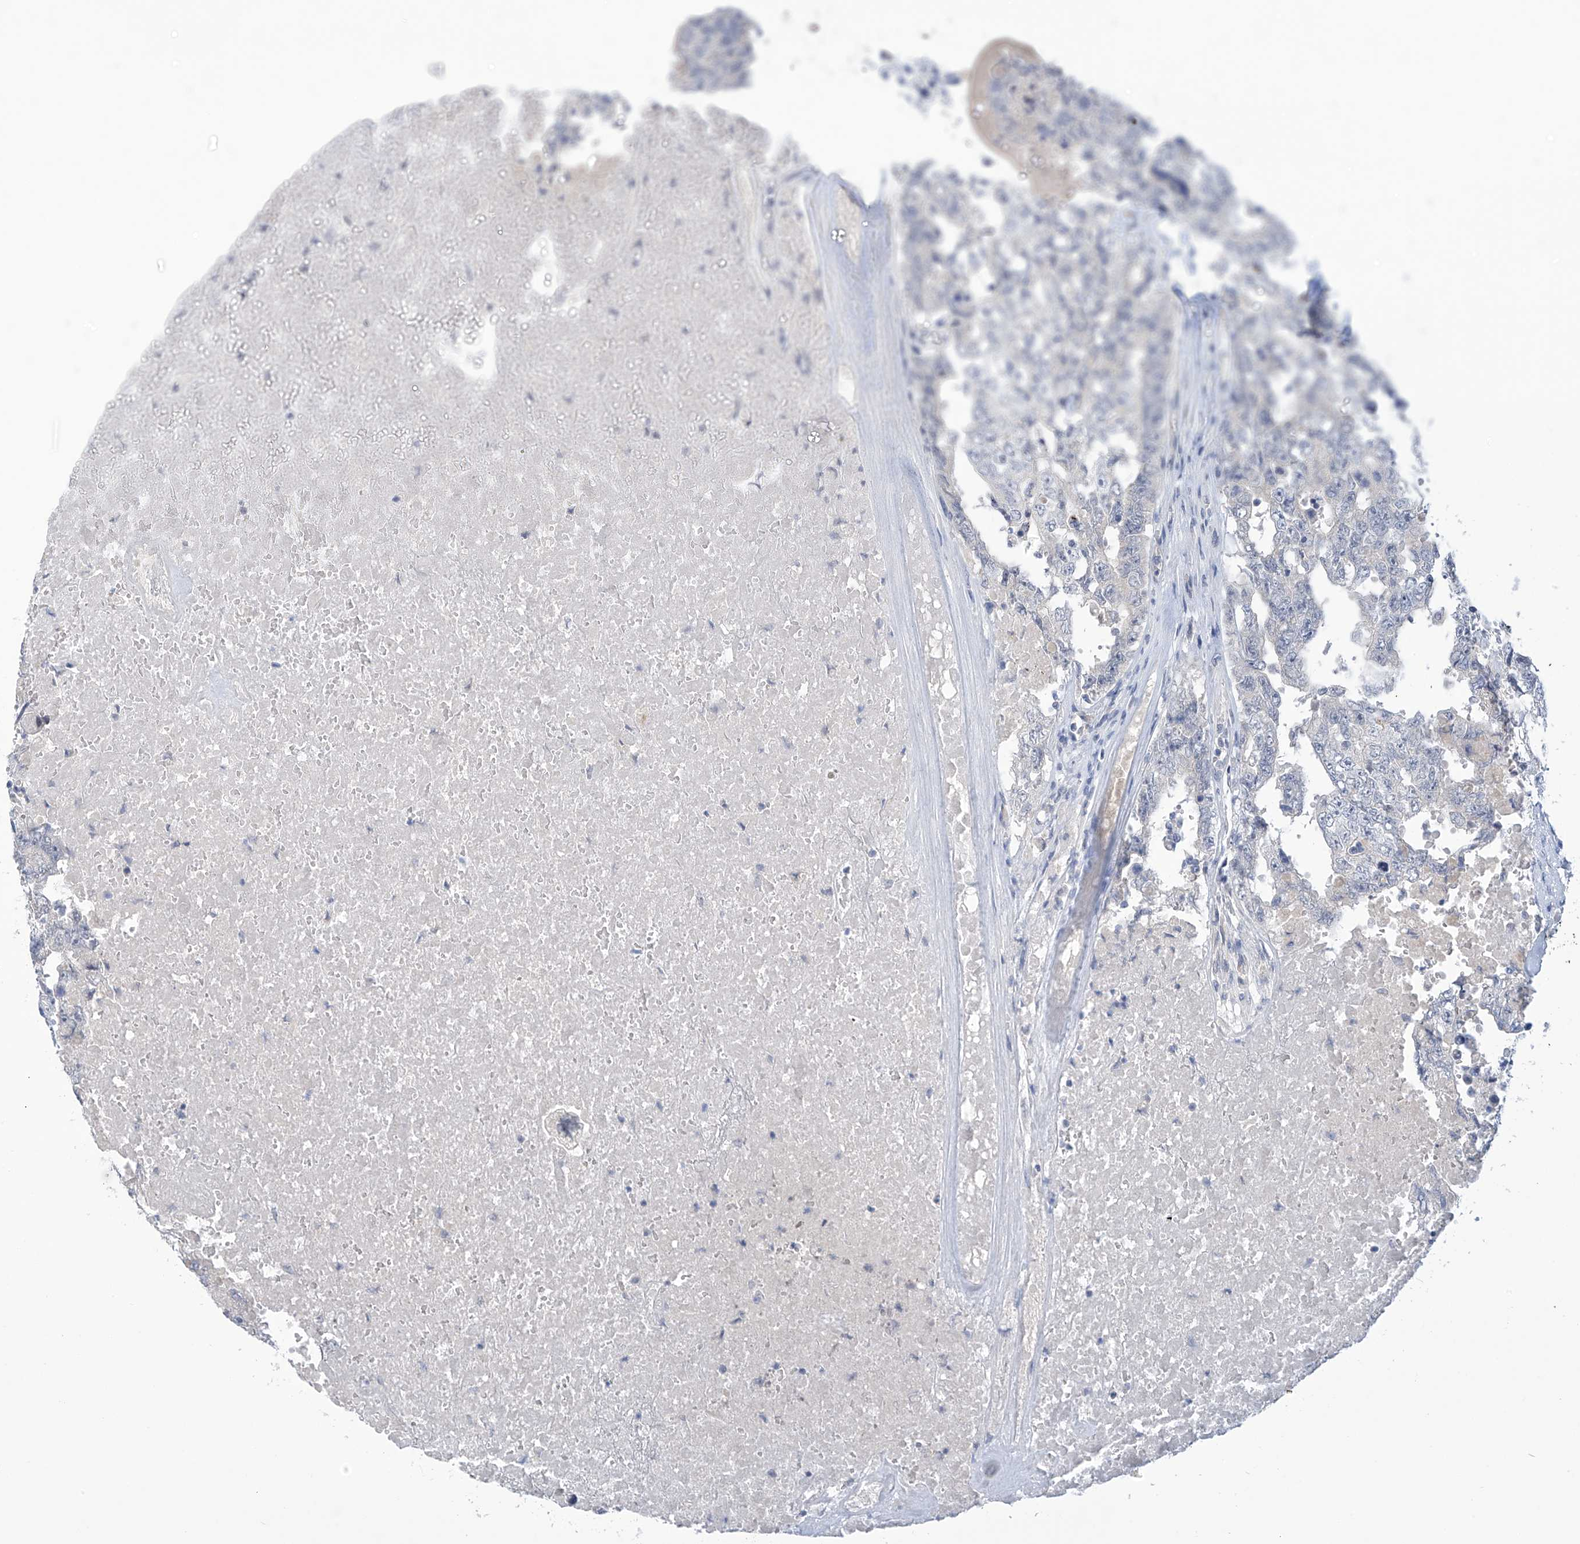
{"staining": {"intensity": "negative", "quantity": "none", "location": "none"}, "tissue": "testis cancer", "cell_type": "Tumor cells", "image_type": "cancer", "snomed": [{"axis": "morphology", "description": "Carcinoma, Embryonal, NOS"}, {"axis": "topography", "description": "Testis"}], "caption": "Tumor cells show no significant positivity in testis cancer (embryonal carcinoma).", "gene": "IBA57", "patient": {"sex": "male", "age": 26}}